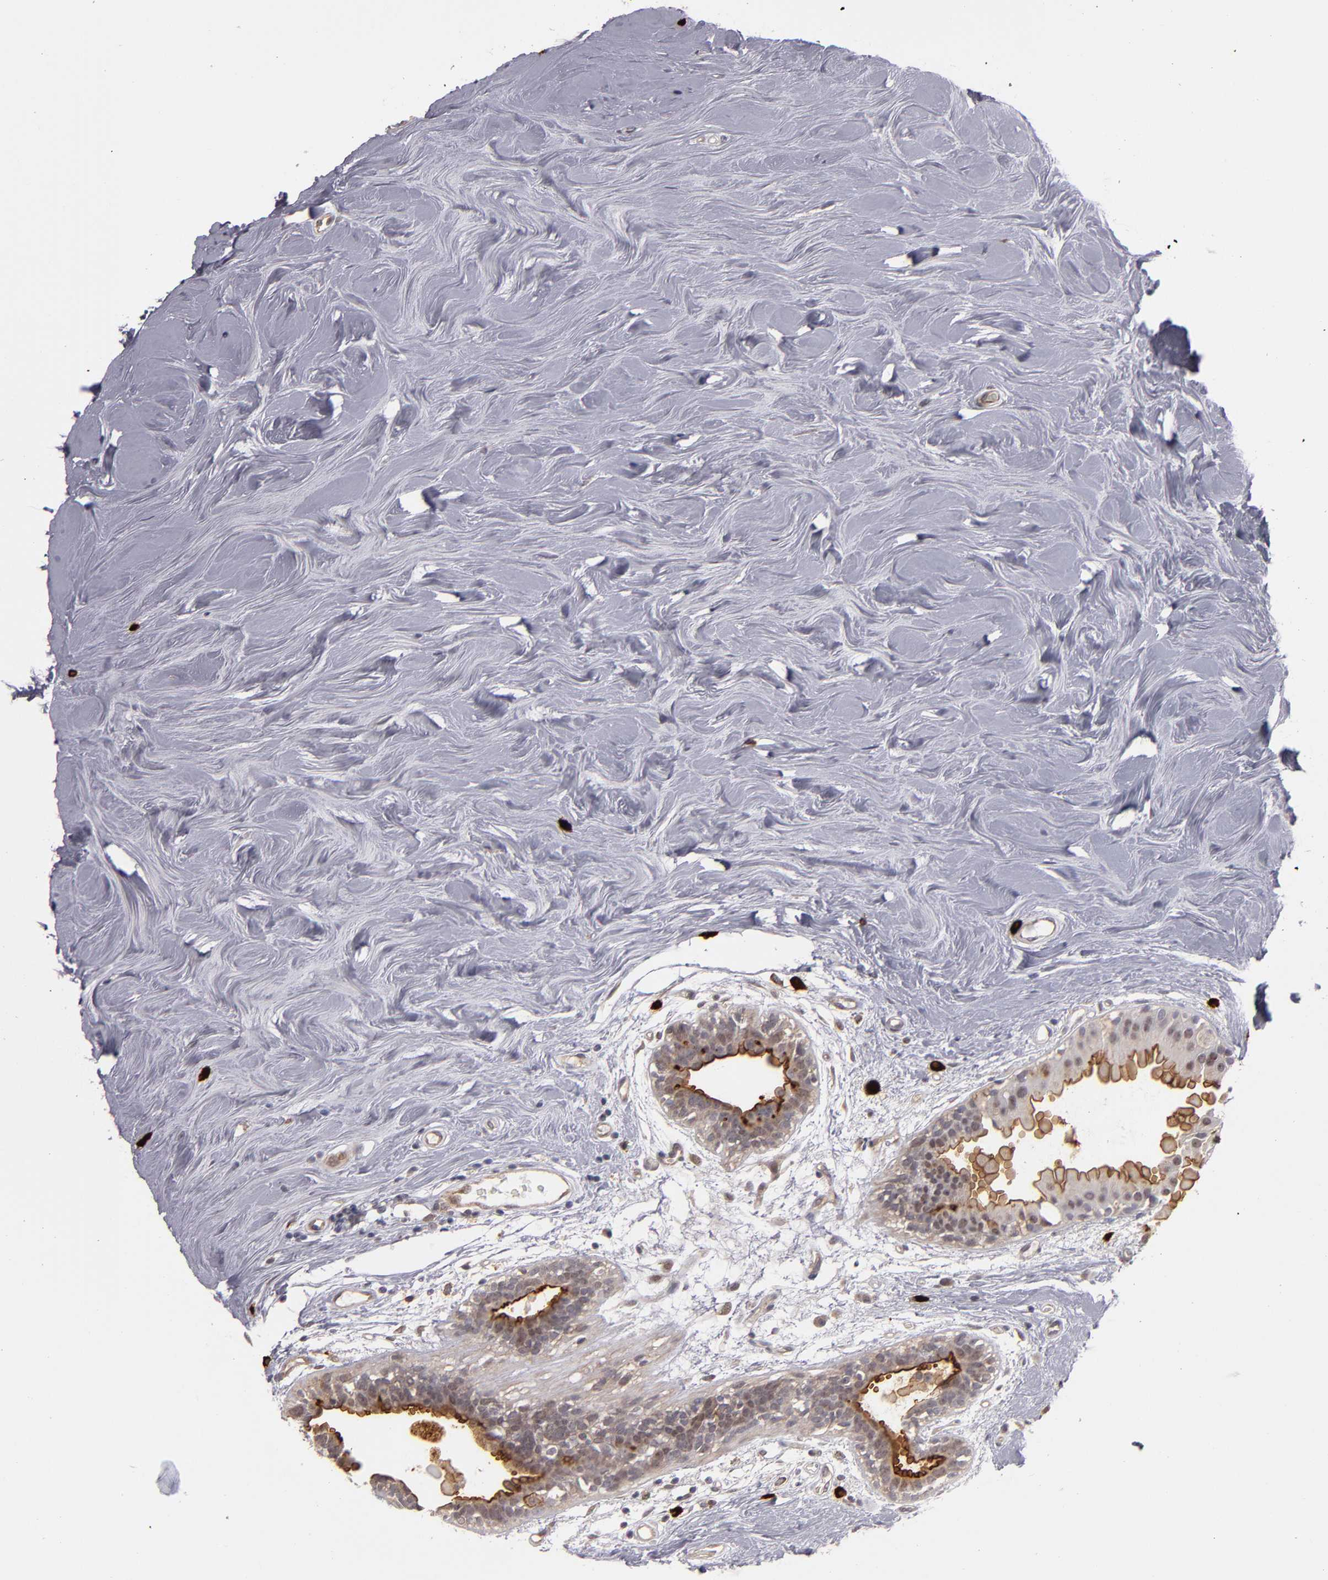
{"staining": {"intensity": "weak", "quantity": ">75%", "location": "cytoplasmic/membranous"}, "tissue": "breast cancer", "cell_type": "Tumor cells", "image_type": "cancer", "snomed": [{"axis": "morphology", "description": "Duct carcinoma"}, {"axis": "topography", "description": "Breast"}], "caption": "Tumor cells exhibit weak cytoplasmic/membranous expression in approximately >75% of cells in breast cancer.", "gene": "STX3", "patient": {"sex": "female", "age": 40}}